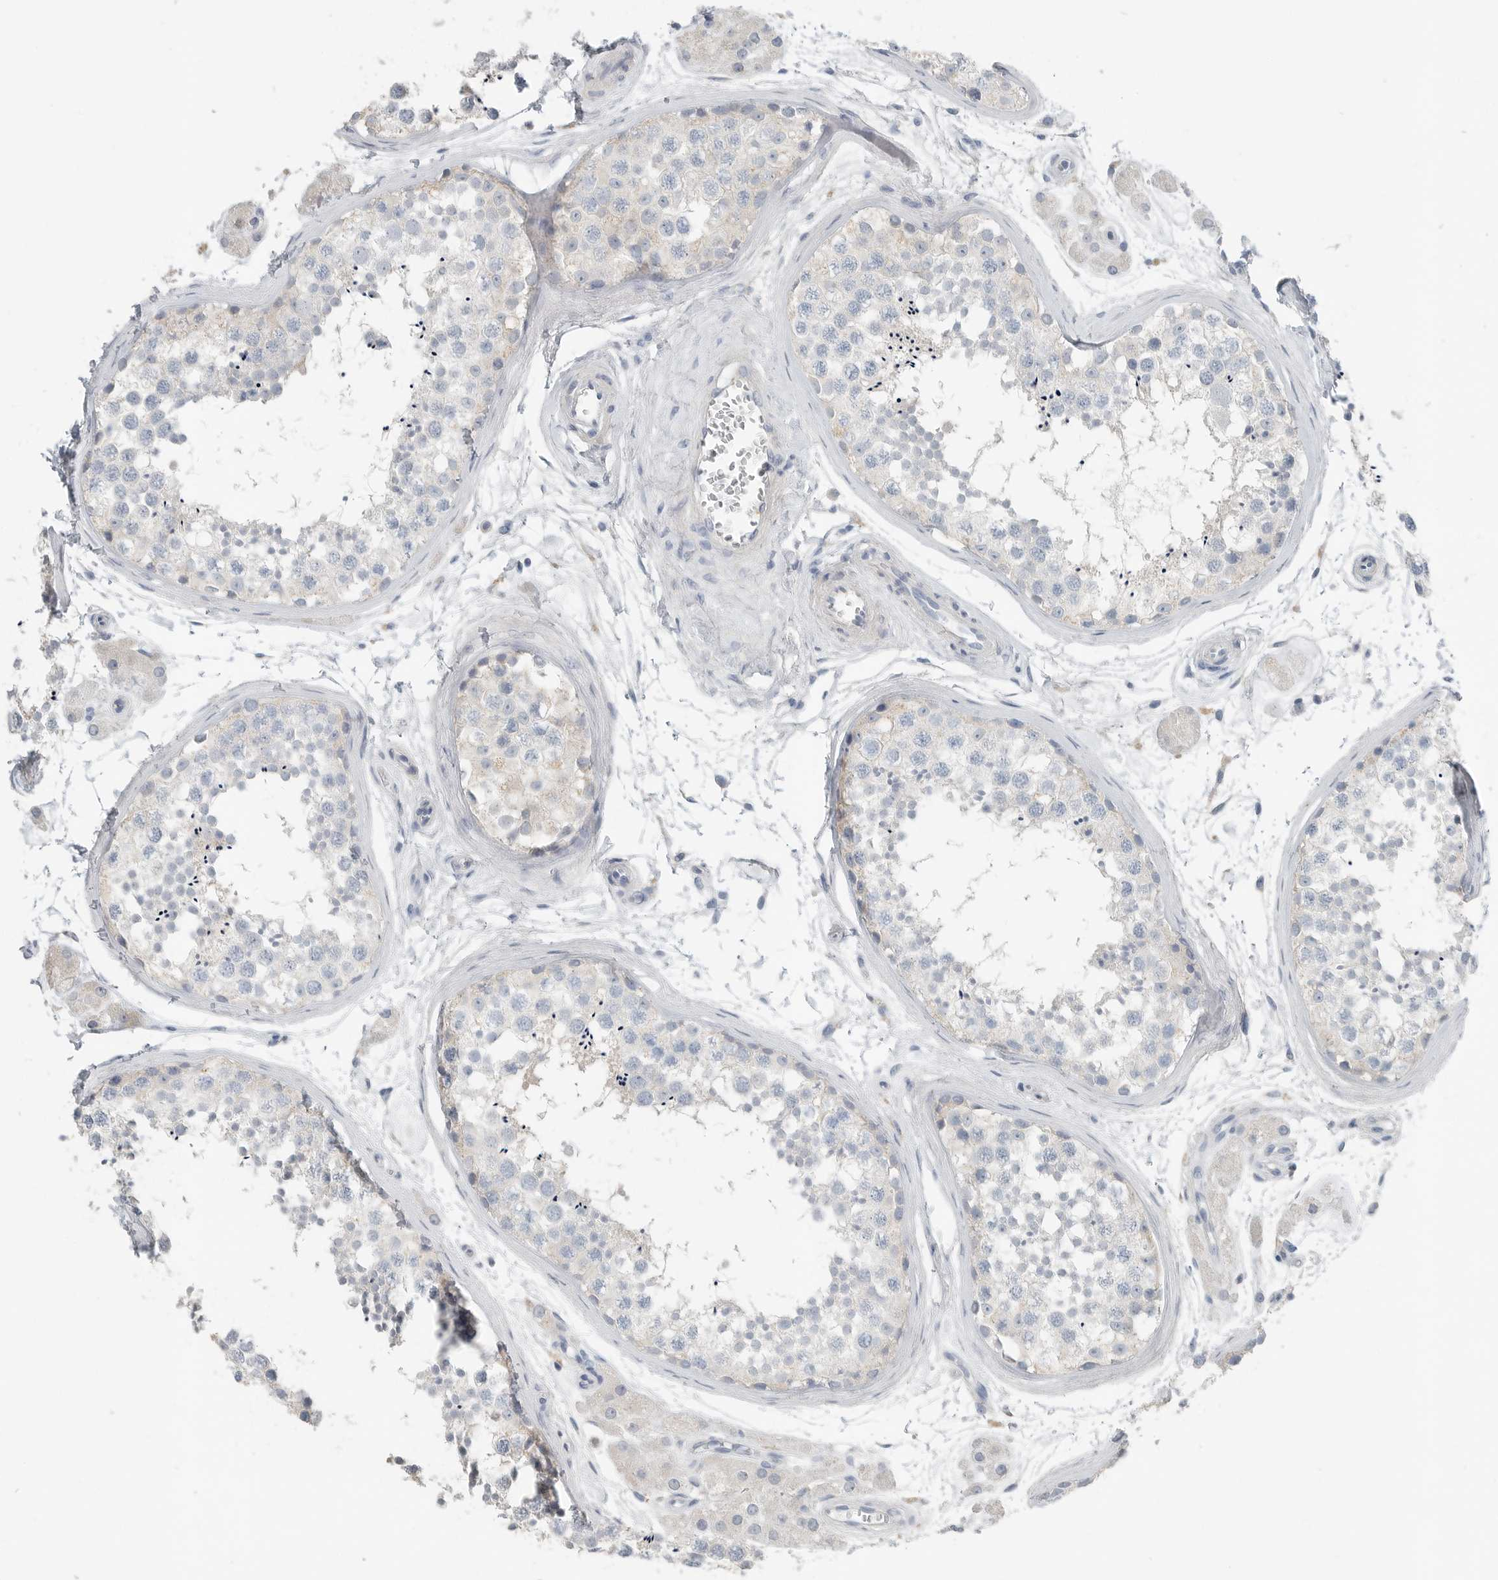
{"staining": {"intensity": "negative", "quantity": "none", "location": "none"}, "tissue": "testis", "cell_type": "Cells in seminiferous ducts", "image_type": "normal", "snomed": [{"axis": "morphology", "description": "Normal tissue, NOS"}, {"axis": "topography", "description": "Testis"}], "caption": "Immunohistochemistry (IHC) micrograph of benign human testis stained for a protein (brown), which demonstrates no expression in cells in seminiferous ducts.", "gene": "SERPINB7", "patient": {"sex": "male", "age": 56}}